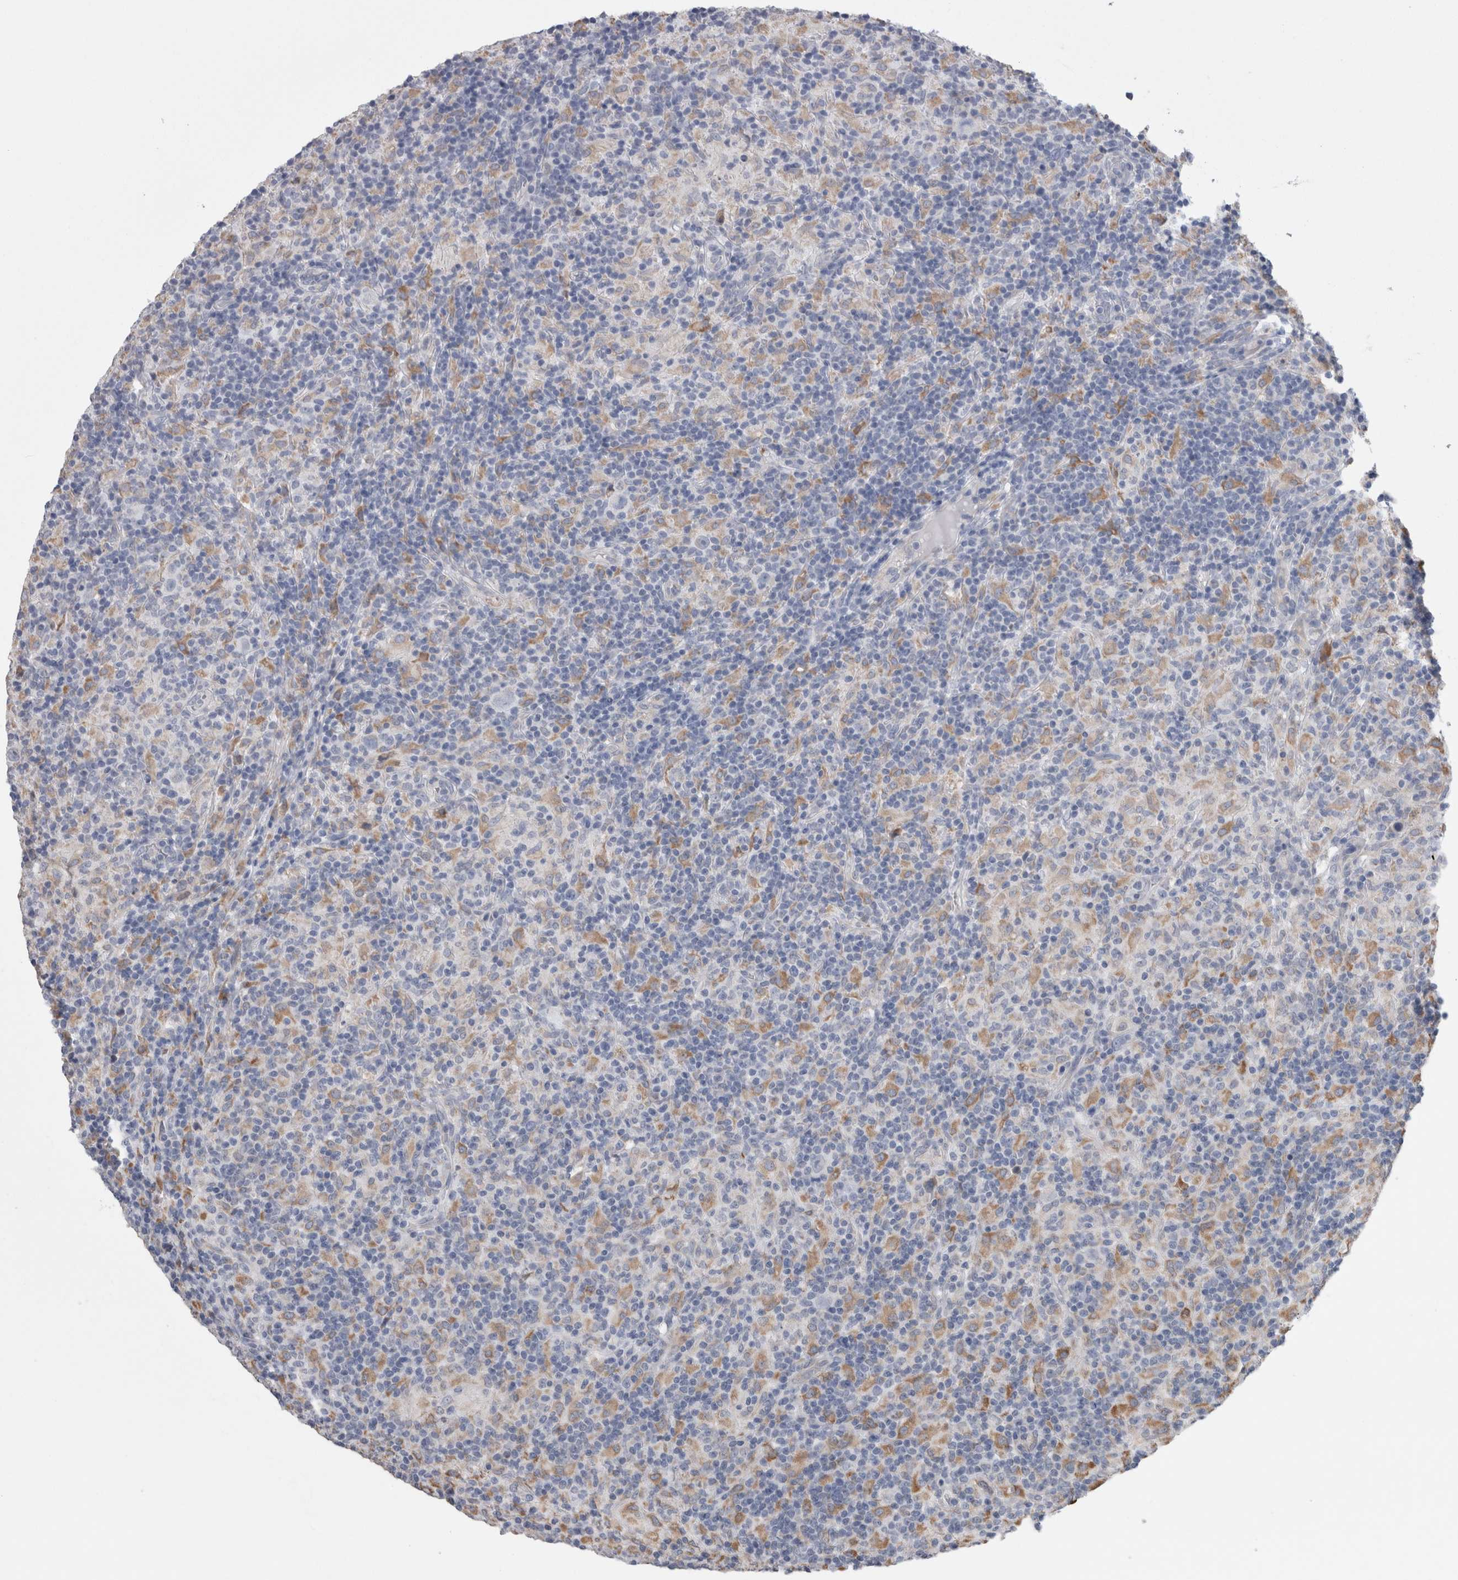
{"staining": {"intensity": "negative", "quantity": "none", "location": "none"}, "tissue": "lymphoma", "cell_type": "Tumor cells", "image_type": "cancer", "snomed": [{"axis": "morphology", "description": "Hodgkin's disease, NOS"}, {"axis": "topography", "description": "Lymph node"}], "caption": "High magnification brightfield microscopy of Hodgkin's disease stained with DAB (3,3'-diaminobenzidine) (brown) and counterstained with hematoxylin (blue): tumor cells show no significant expression. Brightfield microscopy of immunohistochemistry (IHC) stained with DAB (3,3'-diaminobenzidine) (brown) and hematoxylin (blue), captured at high magnification.", "gene": "GDAP1", "patient": {"sex": "male", "age": 70}}